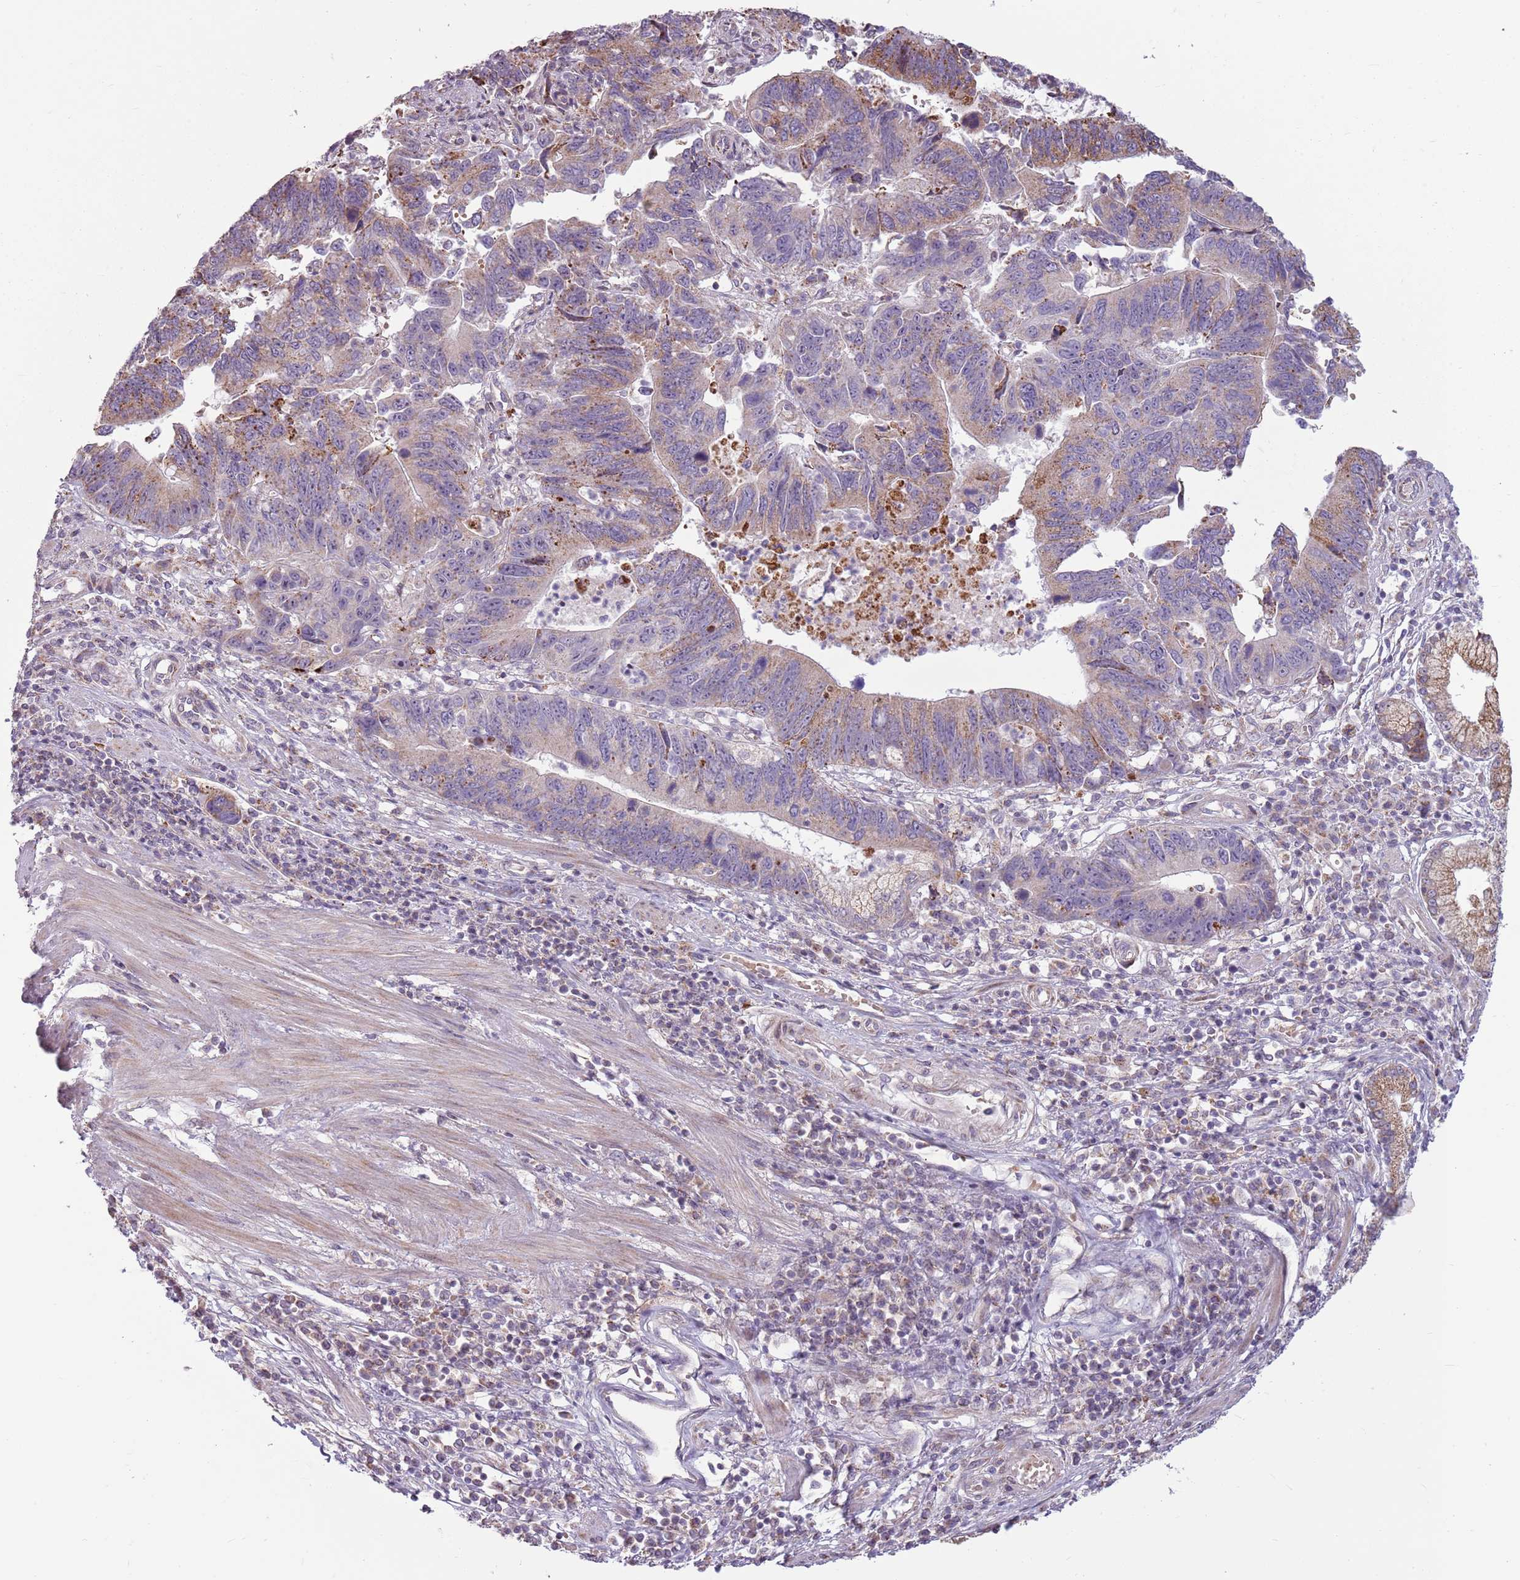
{"staining": {"intensity": "moderate", "quantity": "25%-75%", "location": "cytoplasmic/membranous"}, "tissue": "stomach cancer", "cell_type": "Tumor cells", "image_type": "cancer", "snomed": [{"axis": "morphology", "description": "Adenocarcinoma, NOS"}, {"axis": "topography", "description": "Stomach"}], "caption": "This micrograph shows immunohistochemistry staining of stomach cancer, with medium moderate cytoplasmic/membranous expression in approximately 25%-75% of tumor cells.", "gene": "ZNF530", "patient": {"sex": "male", "age": 59}}